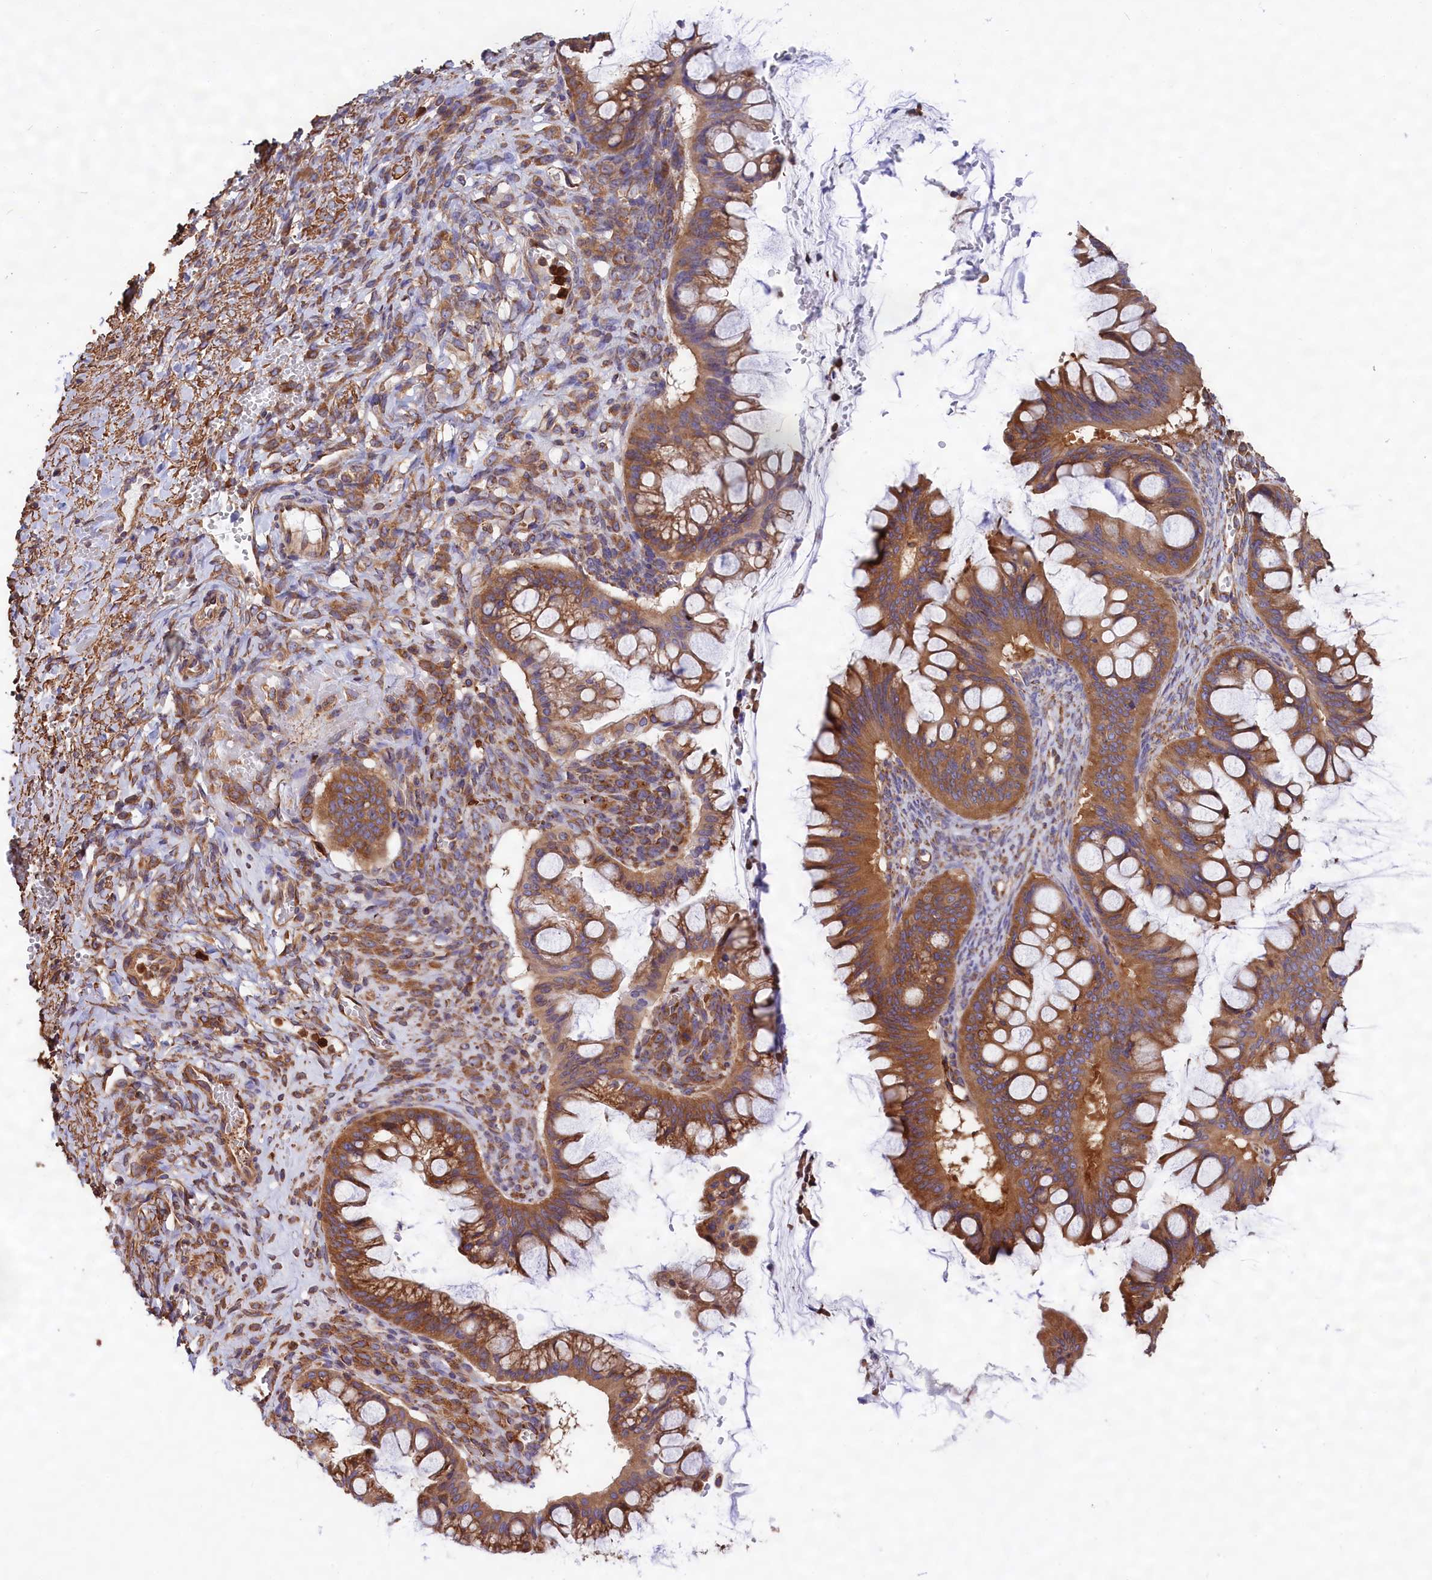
{"staining": {"intensity": "moderate", "quantity": ">75%", "location": "cytoplasmic/membranous"}, "tissue": "ovarian cancer", "cell_type": "Tumor cells", "image_type": "cancer", "snomed": [{"axis": "morphology", "description": "Cystadenocarcinoma, mucinous, NOS"}, {"axis": "topography", "description": "Ovary"}], "caption": "Mucinous cystadenocarcinoma (ovarian) stained with immunohistochemistry exhibits moderate cytoplasmic/membranous staining in approximately >75% of tumor cells. (DAB = brown stain, brightfield microscopy at high magnification).", "gene": "GYS1", "patient": {"sex": "female", "age": 73}}